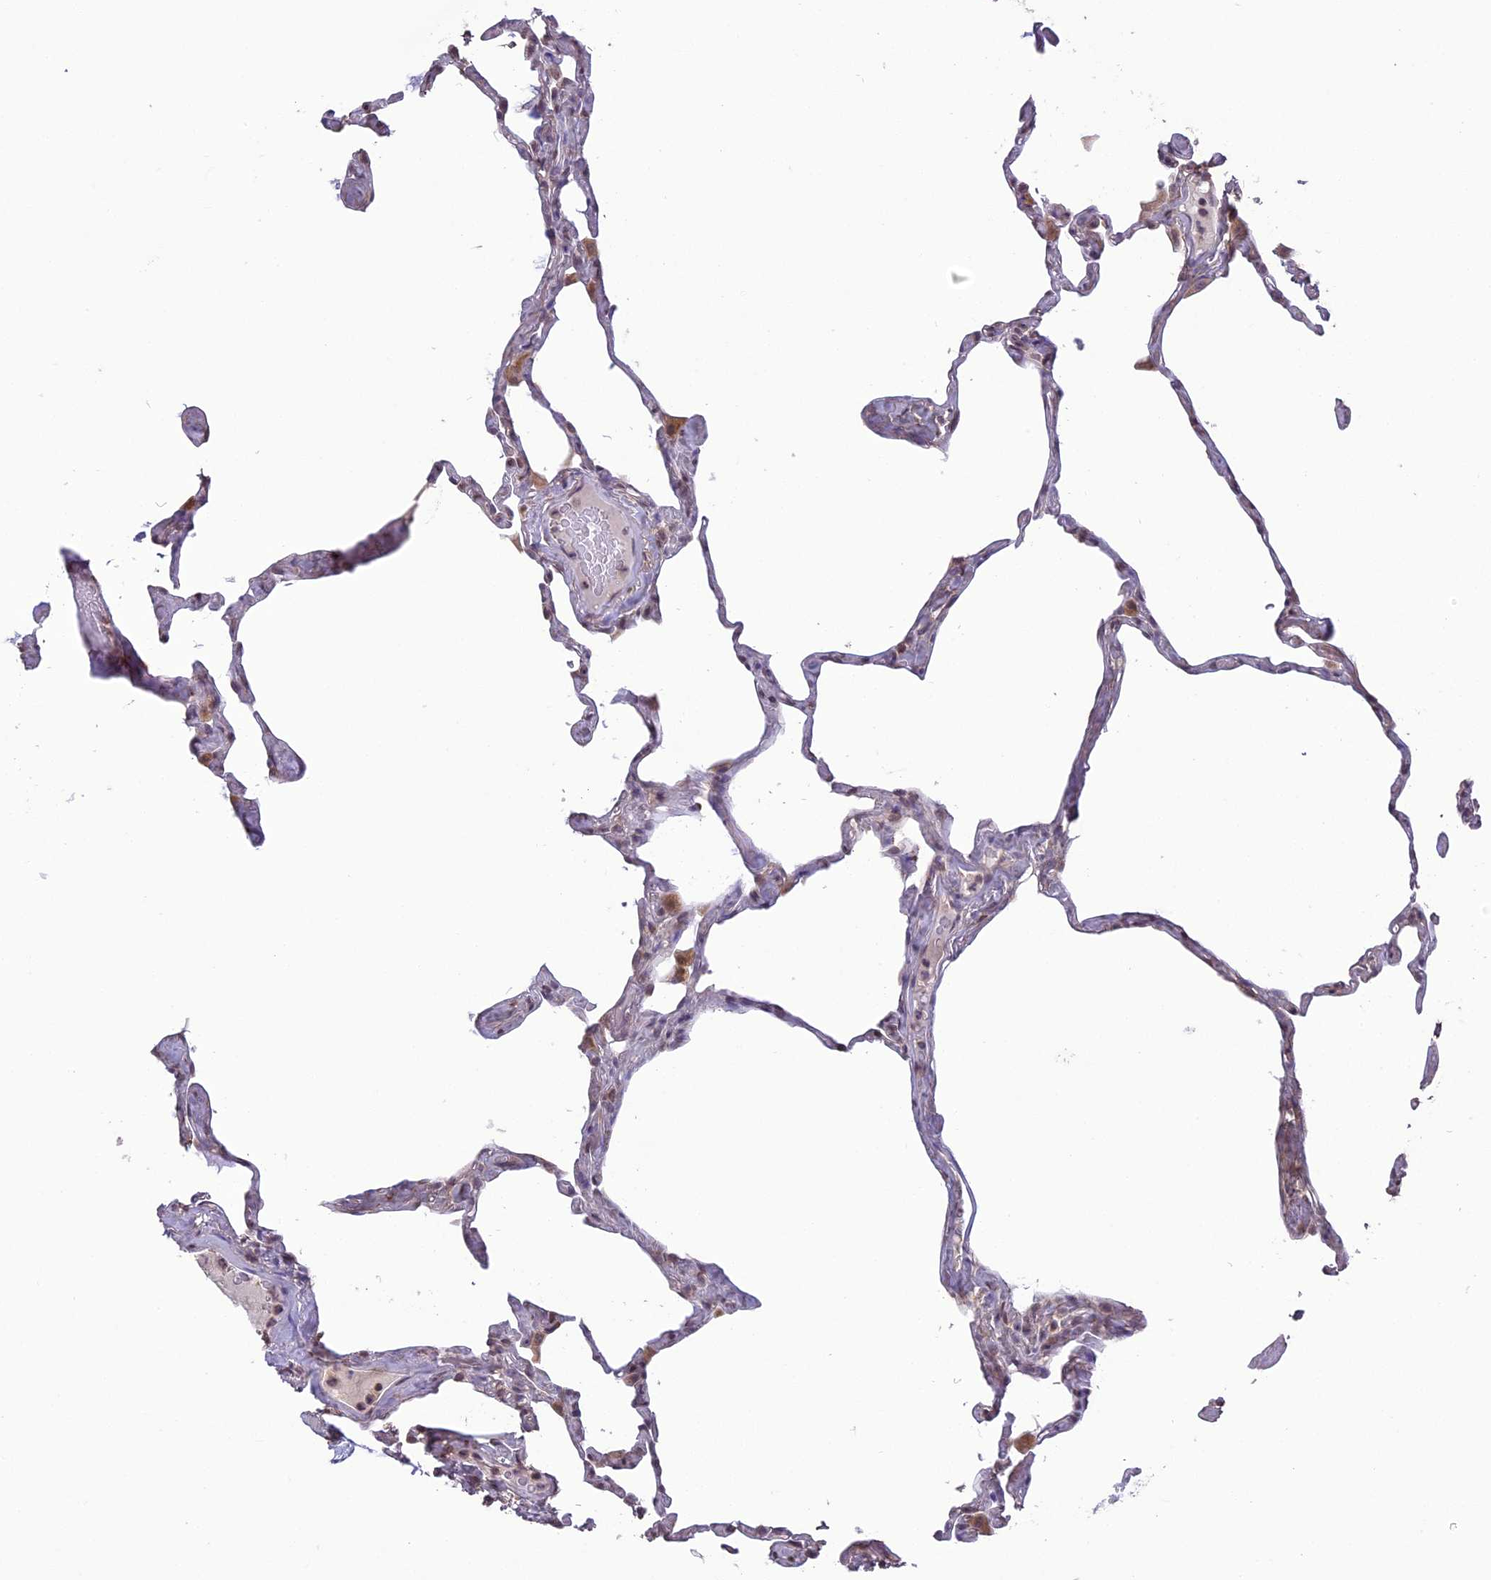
{"staining": {"intensity": "negative", "quantity": "none", "location": "none"}, "tissue": "lung", "cell_type": "Alveolar cells", "image_type": "normal", "snomed": [{"axis": "morphology", "description": "Normal tissue, NOS"}, {"axis": "topography", "description": "Lung"}], "caption": "This is an IHC histopathology image of normal human lung. There is no positivity in alveolar cells.", "gene": "ERG28", "patient": {"sex": "male", "age": 65}}